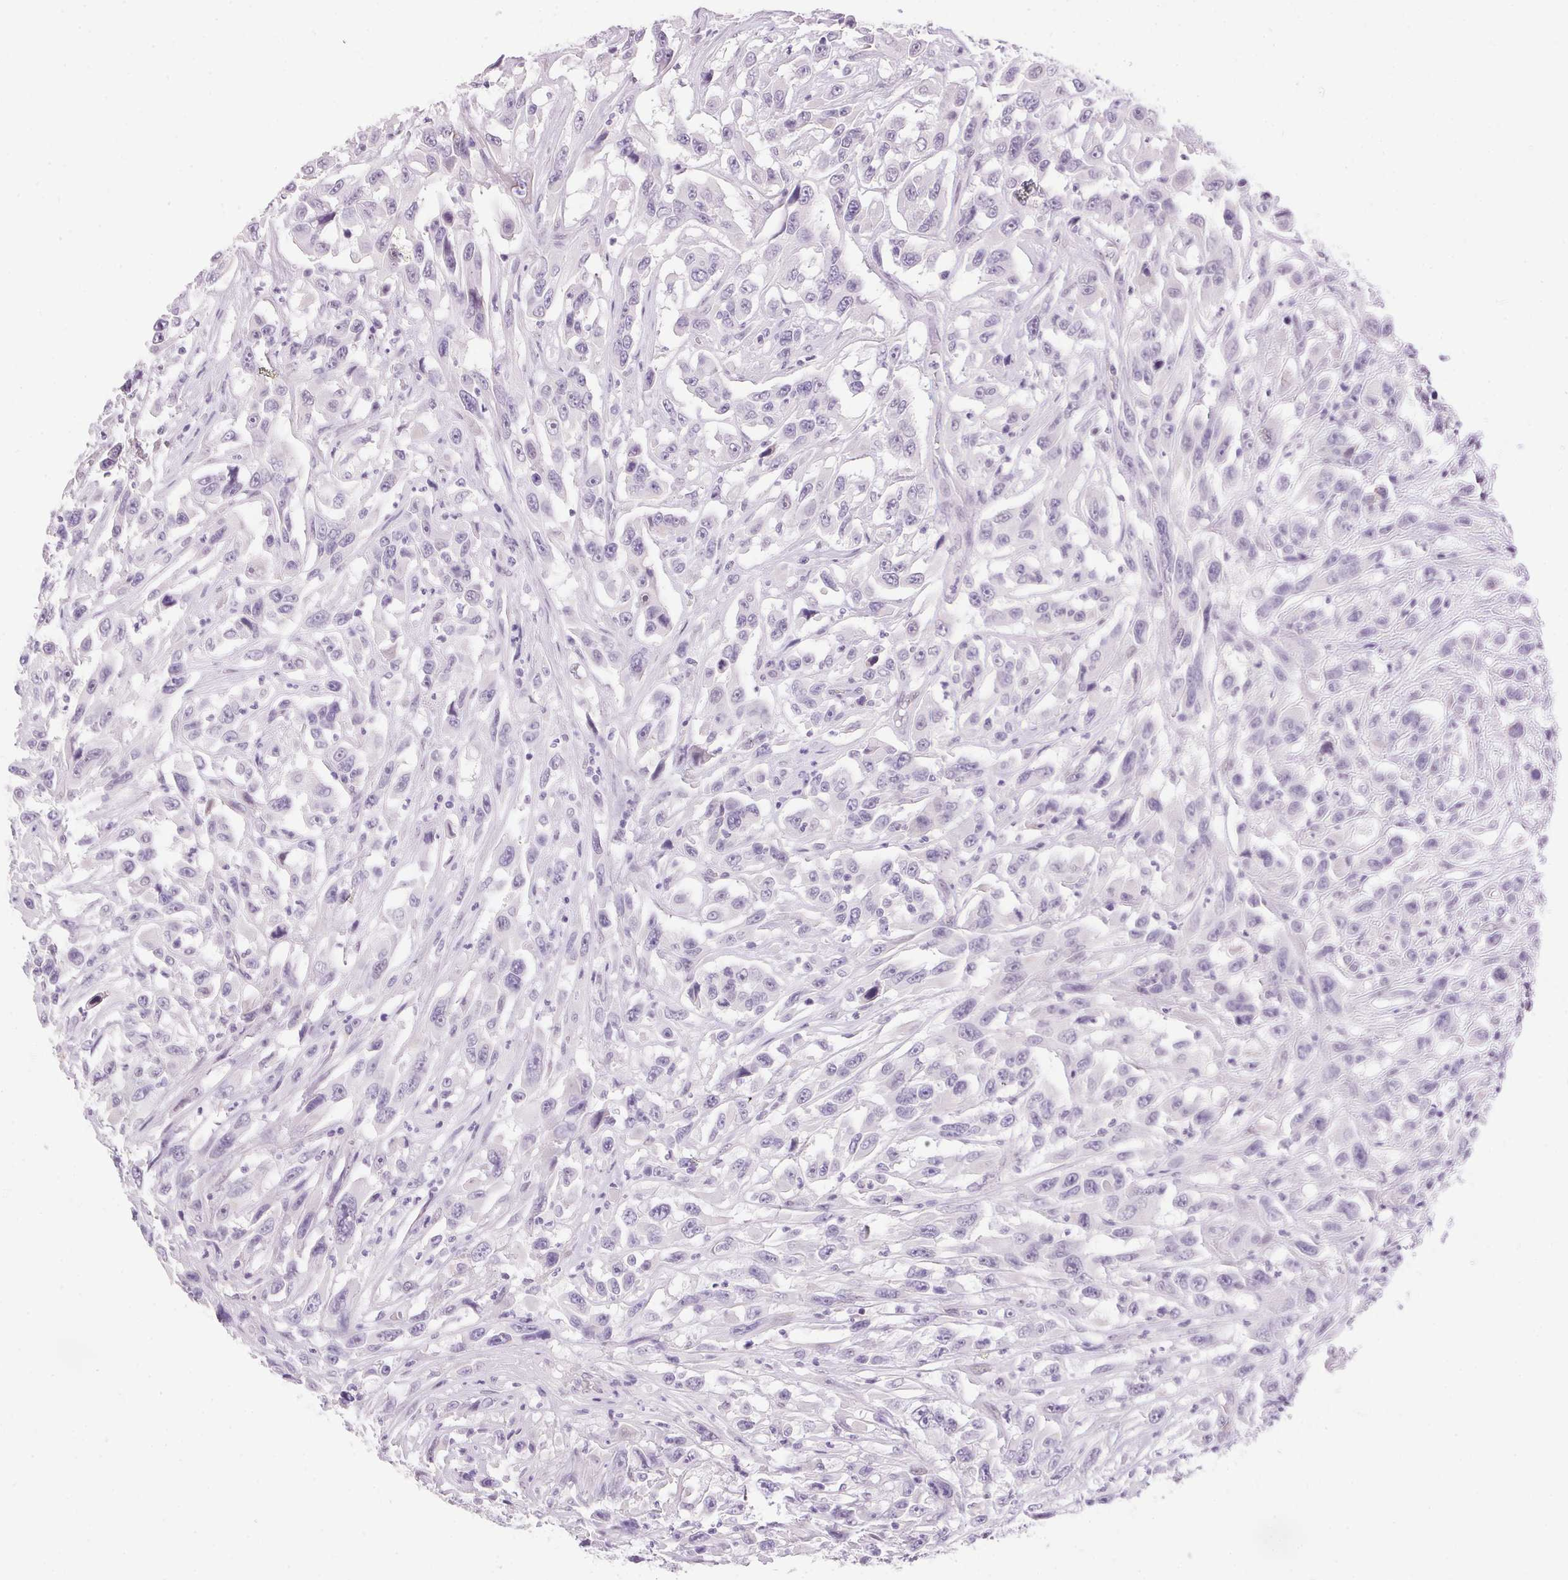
{"staining": {"intensity": "negative", "quantity": "none", "location": "none"}, "tissue": "urothelial cancer", "cell_type": "Tumor cells", "image_type": "cancer", "snomed": [{"axis": "morphology", "description": "Urothelial carcinoma, High grade"}, {"axis": "topography", "description": "Urinary bladder"}], "caption": "There is no significant expression in tumor cells of high-grade urothelial carcinoma. (Stains: DAB (3,3'-diaminobenzidine) immunohistochemistry (IHC) with hematoxylin counter stain, Microscopy: brightfield microscopy at high magnification).", "gene": "GBP6", "patient": {"sex": "male", "age": 53}}